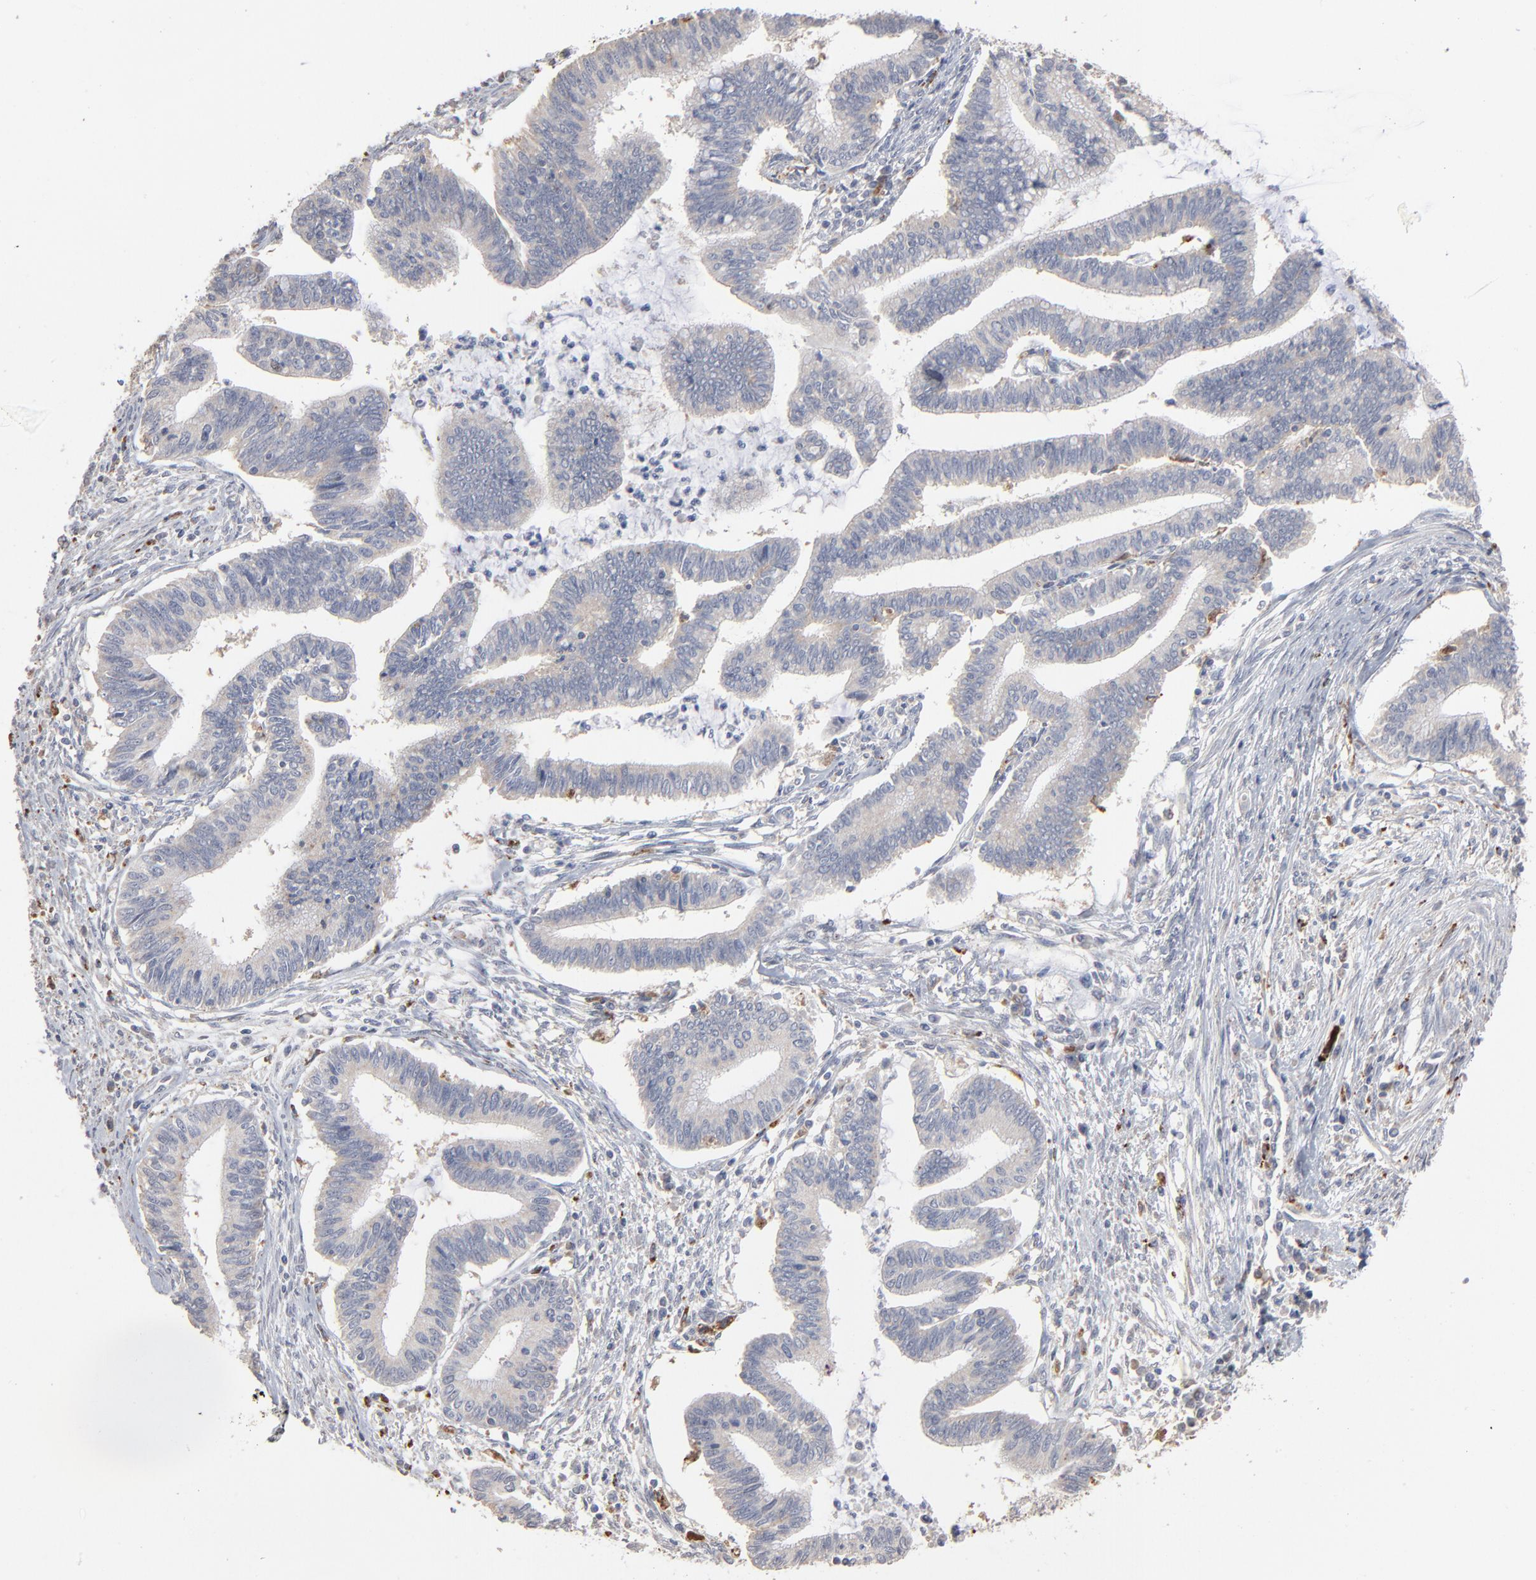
{"staining": {"intensity": "negative", "quantity": "none", "location": "none"}, "tissue": "cervical cancer", "cell_type": "Tumor cells", "image_type": "cancer", "snomed": [{"axis": "morphology", "description": "Adenocarcinoma, NOS"}, {"axis": "topography", "description": "Cervix"}], "caption": "IHC image of neoplastic tissue: human cervical cancer (adenocarcinoma) stained with DAB (3,3'-diaminobenzidine) reveals no significant protein expression in tumor cells. The staining is performed using DAB brown chromogen with nuclei counter-stained in using hematoxylin.", "gene": "POMT2", "patient": {"sex": "female", "age": 36}}